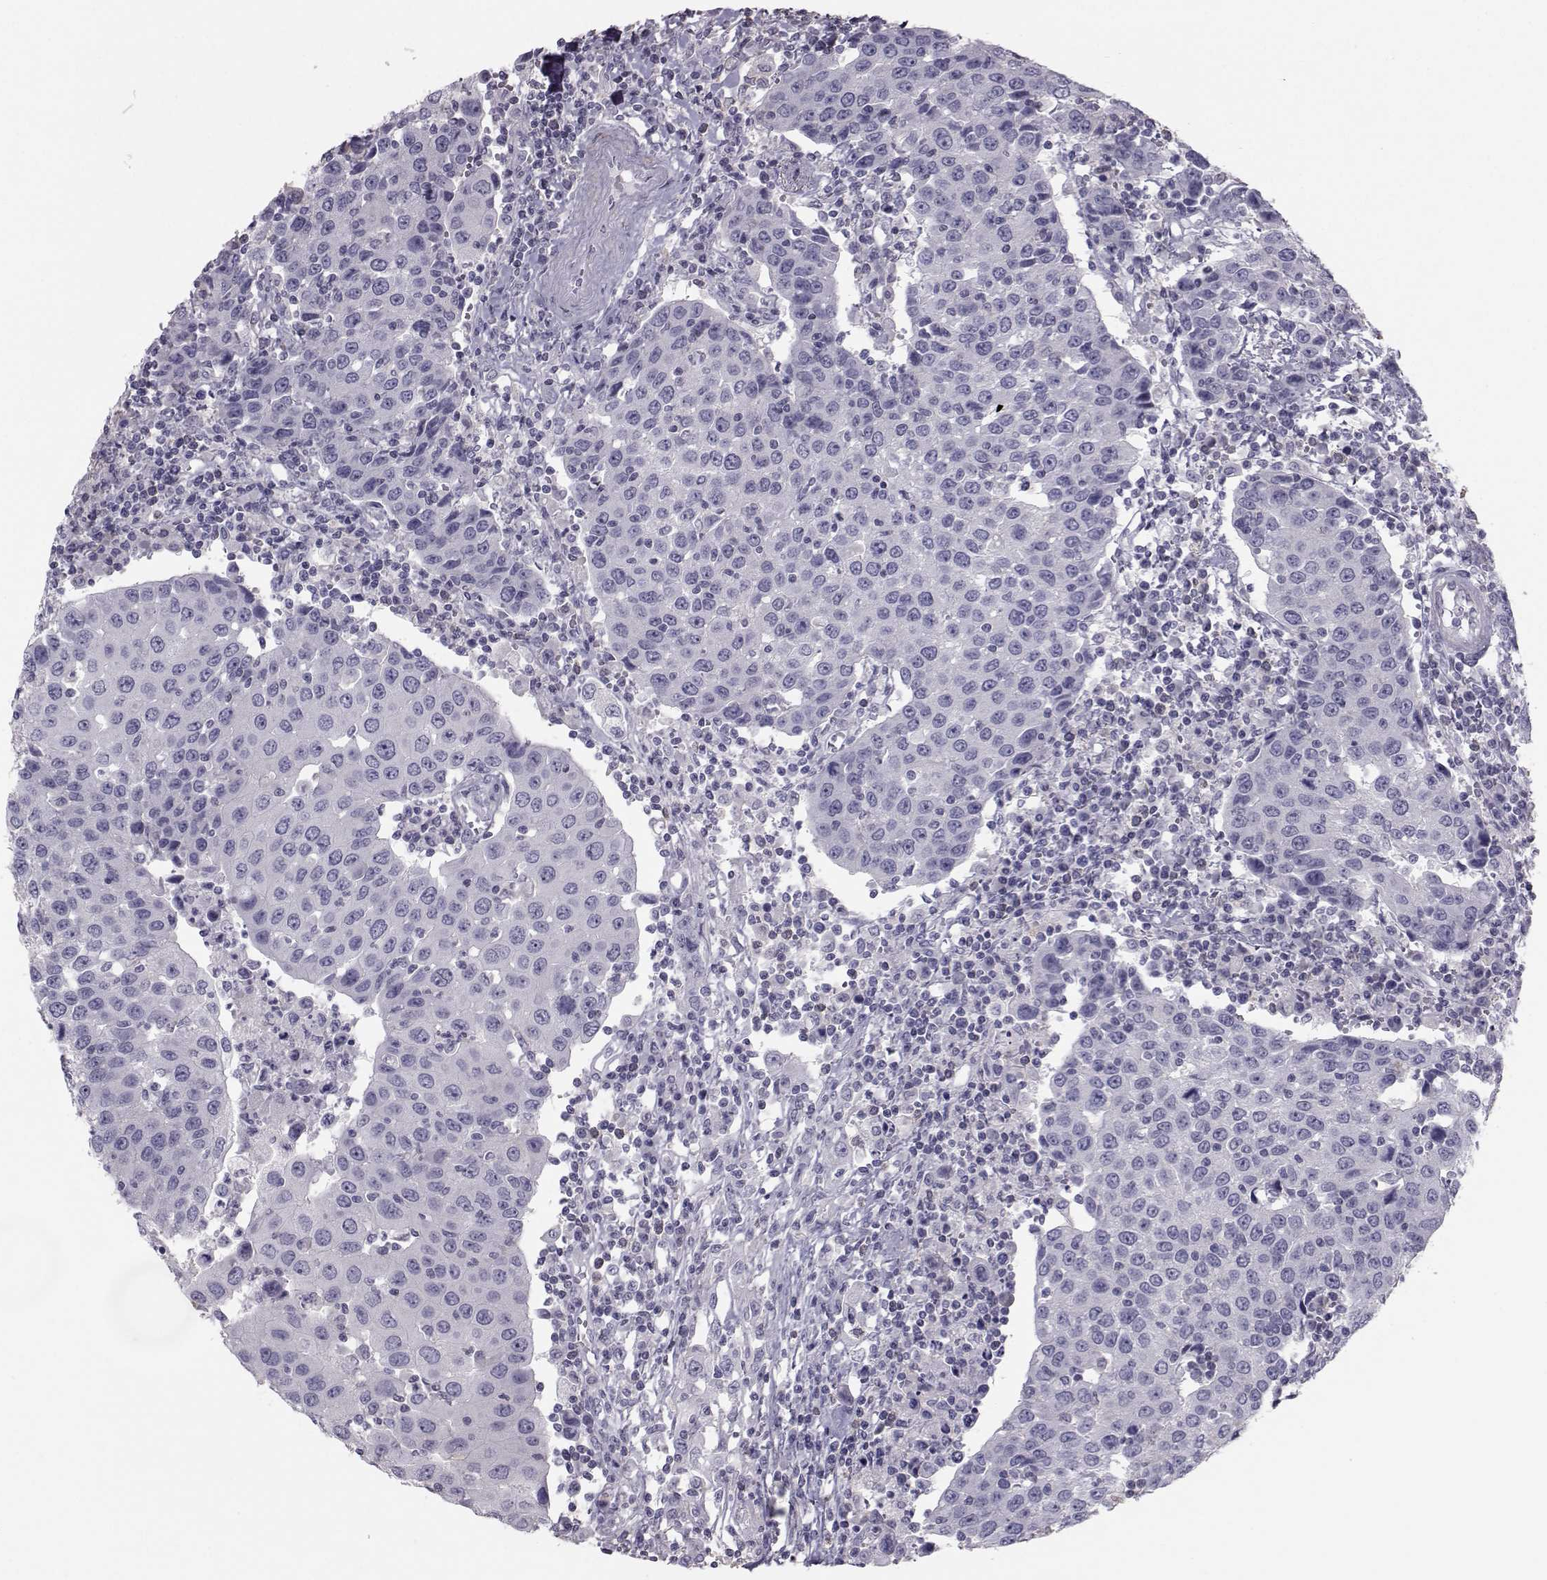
{"staining": {"intensity": "negative", "quantity": "none", "location": "none"}, "tissue": "urothelial cancer", "cell_type": "Tumor cells", "image_type": "cancer", "snomed": [{"axis": "morphology", "description": "Urothelial carcinoma, High grade"}, {"axis": "topography", "description": "Urinary bladder"}], "caption": "The IHC photomicrograph has no significant staining in tumor cells of urothelial carcinoma (high-grade) tissue.", "gene": "GARIN3", "patient": {"sex": "female", "age": 85}}